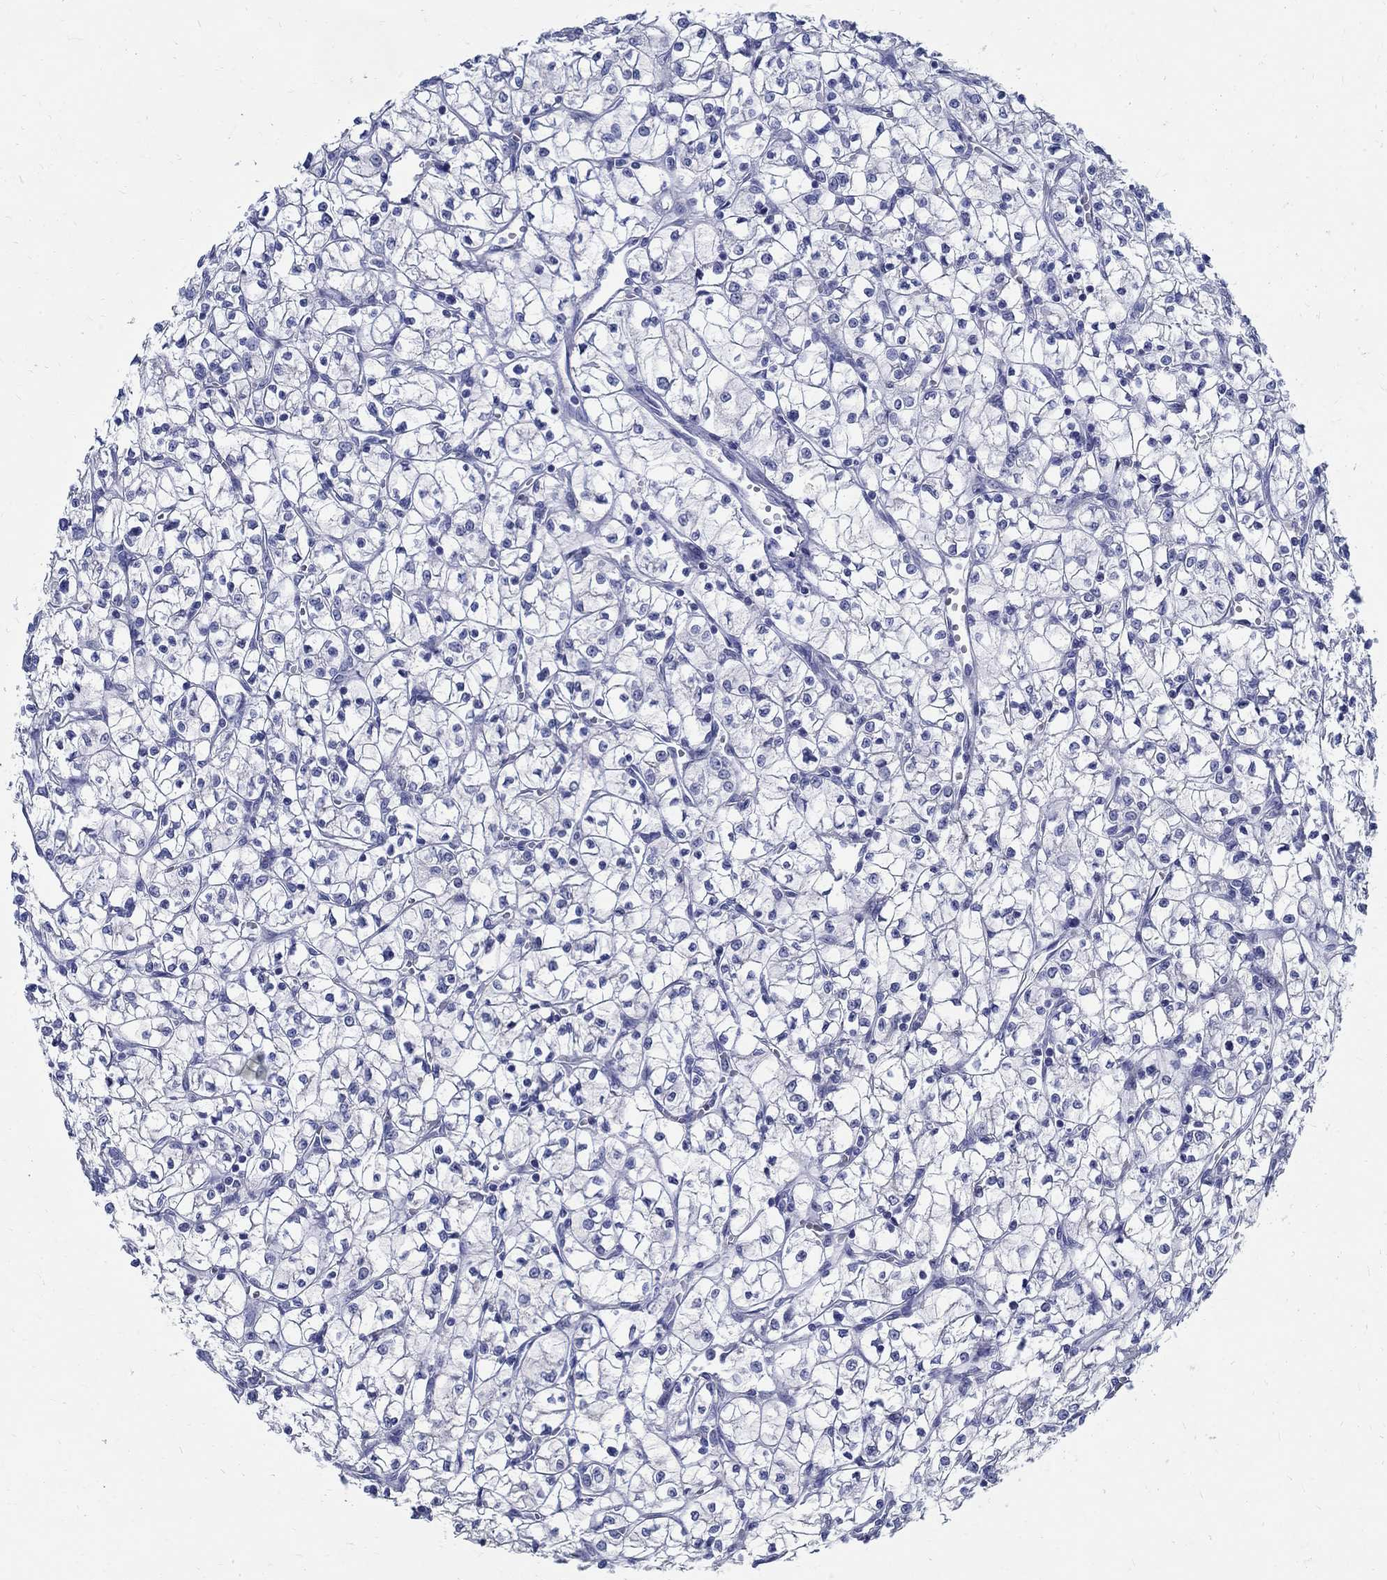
{"staining": {"intensity": "negative", "quantity": "none", "location": "none"}, "tissue": "renal cancer", "cell_type": "Tumor cells", "image_type": "cancer", "snomed": [{"axis": "morphology", "description": "Adenocarcinoma, NOS"}, {"axis": "topography", "description": "Kidney"}], "caption": "Tumor cells show no significant expression in renal adenocarcinoma.", "gene": "BSPRY", "patient": {"sex": "female", "age": 64}}